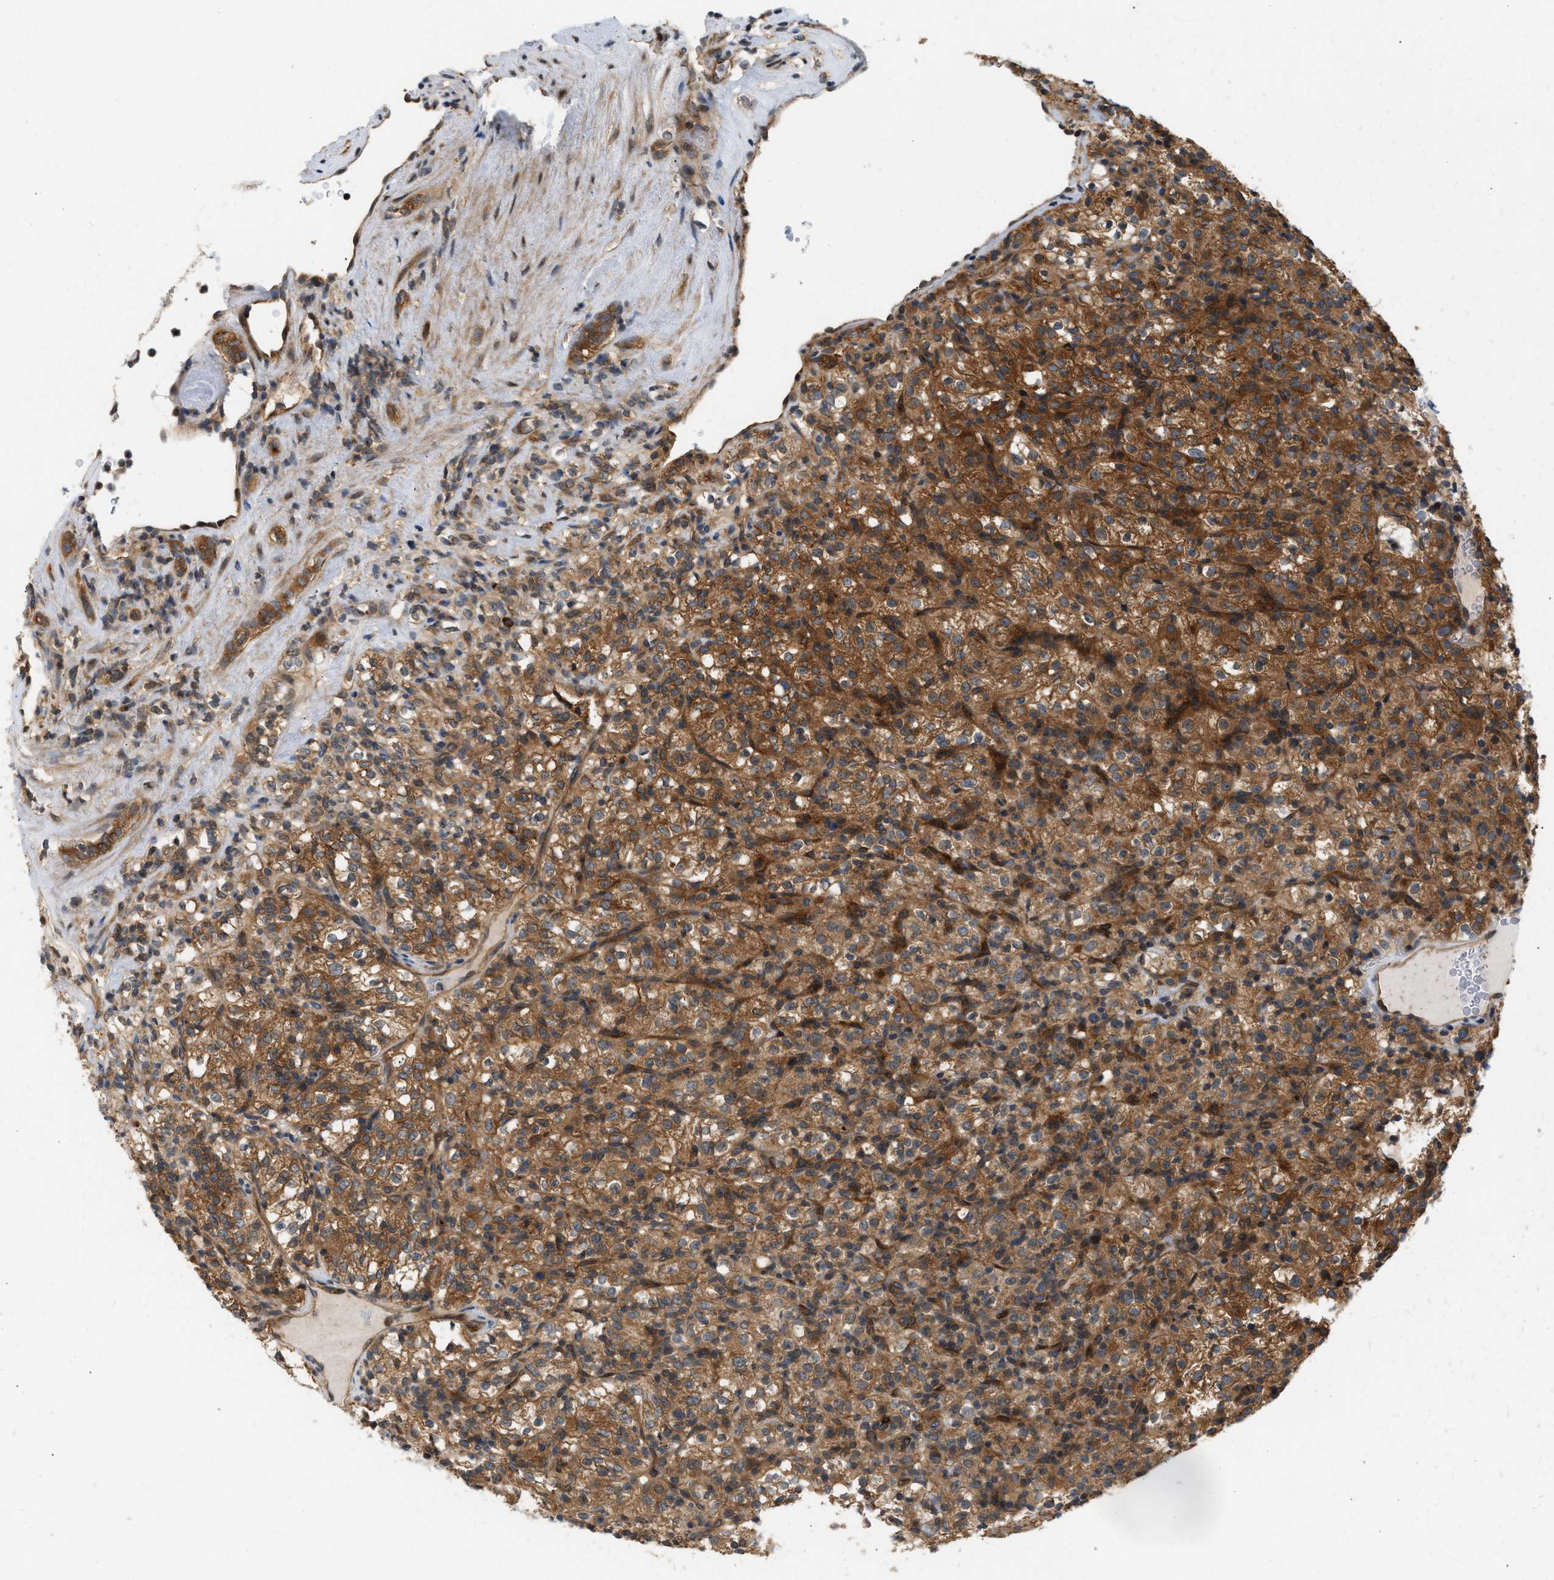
{"staining": {"intensity": "moderate", "quantity": ">75%", "location": "cytoplasmic/membranous"}, "tissue": "renal cancer", "cell_type": "Tumor cells", "image_type": "cancer", "snomed": [{"axis": "morphology", "description": "Normal tissue, NOS"}, {"axis": "morphology", "description": "Adenocarcinoma, NOS"}, {"axis": "topography", "description": "Kidney"}], "caption": "This image displays IHC staining of human renal cancer, with medium moderate cytoplasmic/membranous staining in approximately >75% of tumor cells.", "gene": "MAP2K5", "patient": {"sex": "female", "age": 72}}